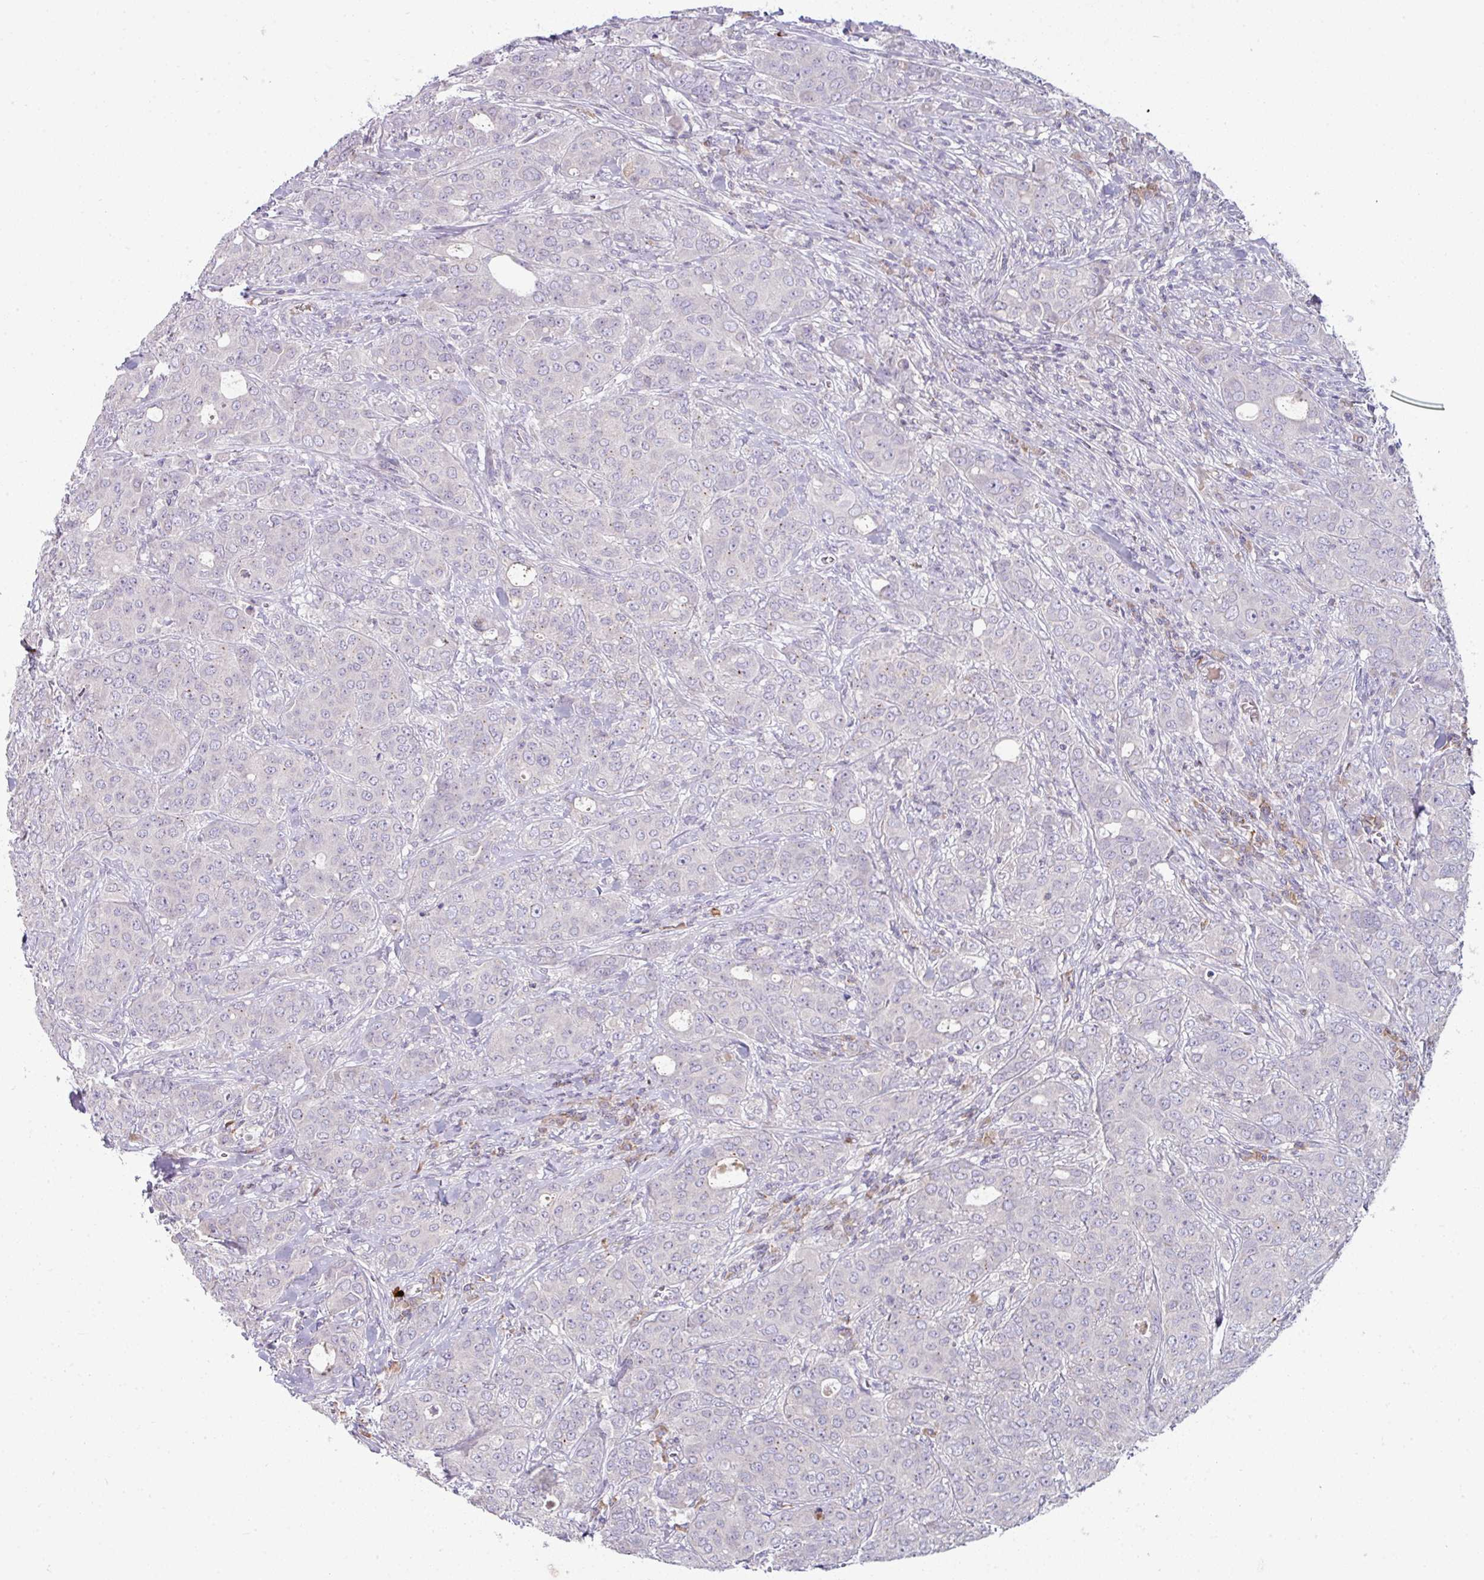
{"staining": {"intensity": "negative", "quantity": "none", "location": "none"}, "tissue": "breast cancer", "cell_type": "Tumor cells", "image_type": "cancer", "snomed": [{"axis": "morphology", "description": "Duct carcinoma"}, {"axis": "topography", "description": "Breast"}], "caption": "High magnification brightfield microscopy of infiltrating ductal carcinoma (breast) stained with DAB (3,3'-diaminobenzidine) (brown) and counterstained with hematoxylin (blue): tumor cells show no significant positivity.", "gene": "SLAMF6", "patient": {"sex": "female", "age": 43}}